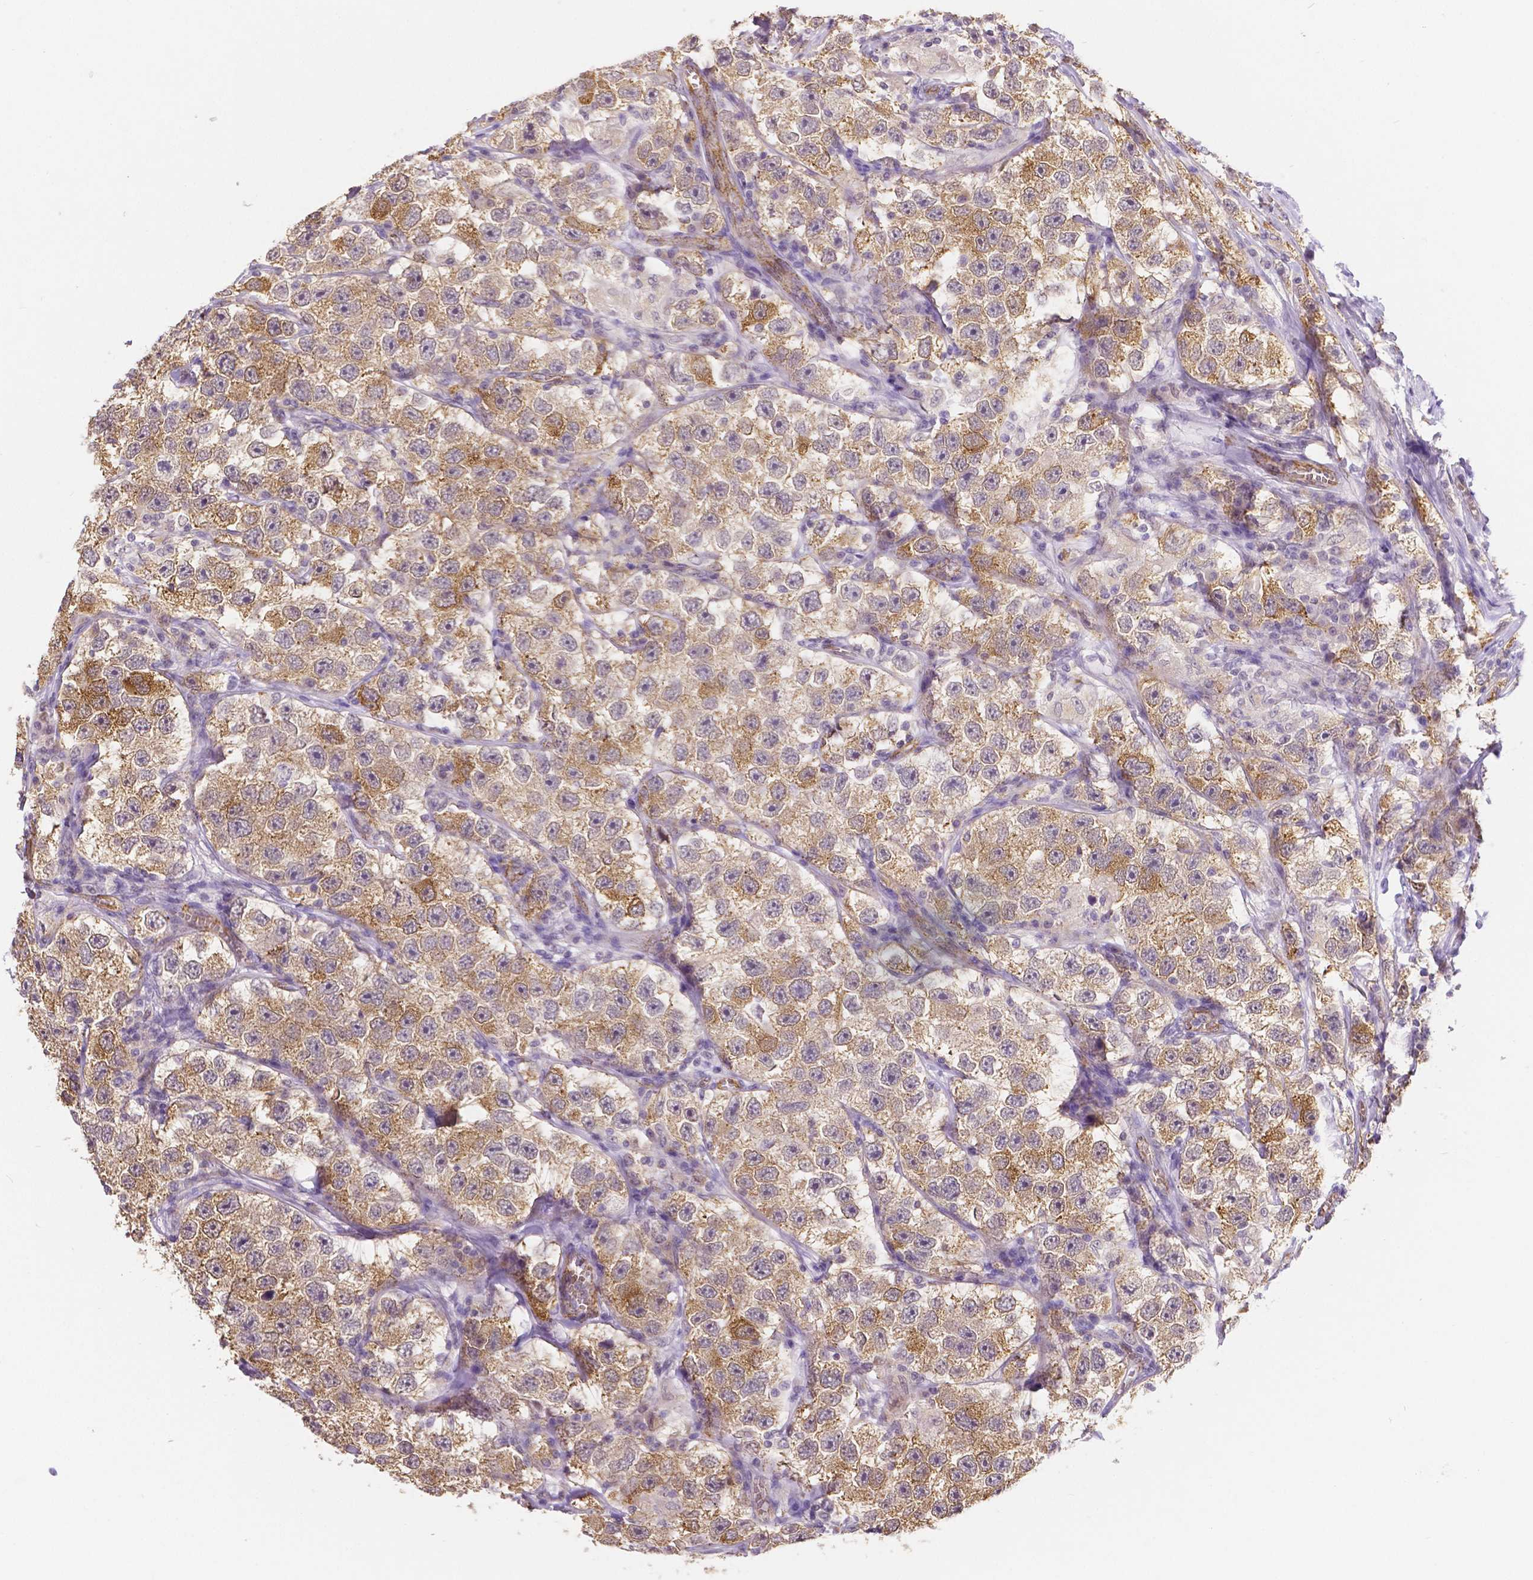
{"staining": {"intensity": "moderate", "quantity": ">75%", "location": "cytoplasmic/membranous"}, "tissue": "testis cancer", "cell_type": "Tumor cells", "image_type": "cancer", "snomed": [{"axis": "morphology", "description": "Seminoma, NOS"}, {"axis": "topography", "description": "Testis"}], "caption": "High-magnification brightfield microscopy of testis cancer (seminoma) stained with DAB (3,3'-diaminobenzidine) (brown) and counterstained with hematoxylin (blue). tumor cells exhibit moderate cytoplasmic/membranous staining is seen in approximately>75% of cells.", "gene": "ELAVL2", "patient": {"sex": "male", "age": 26}}